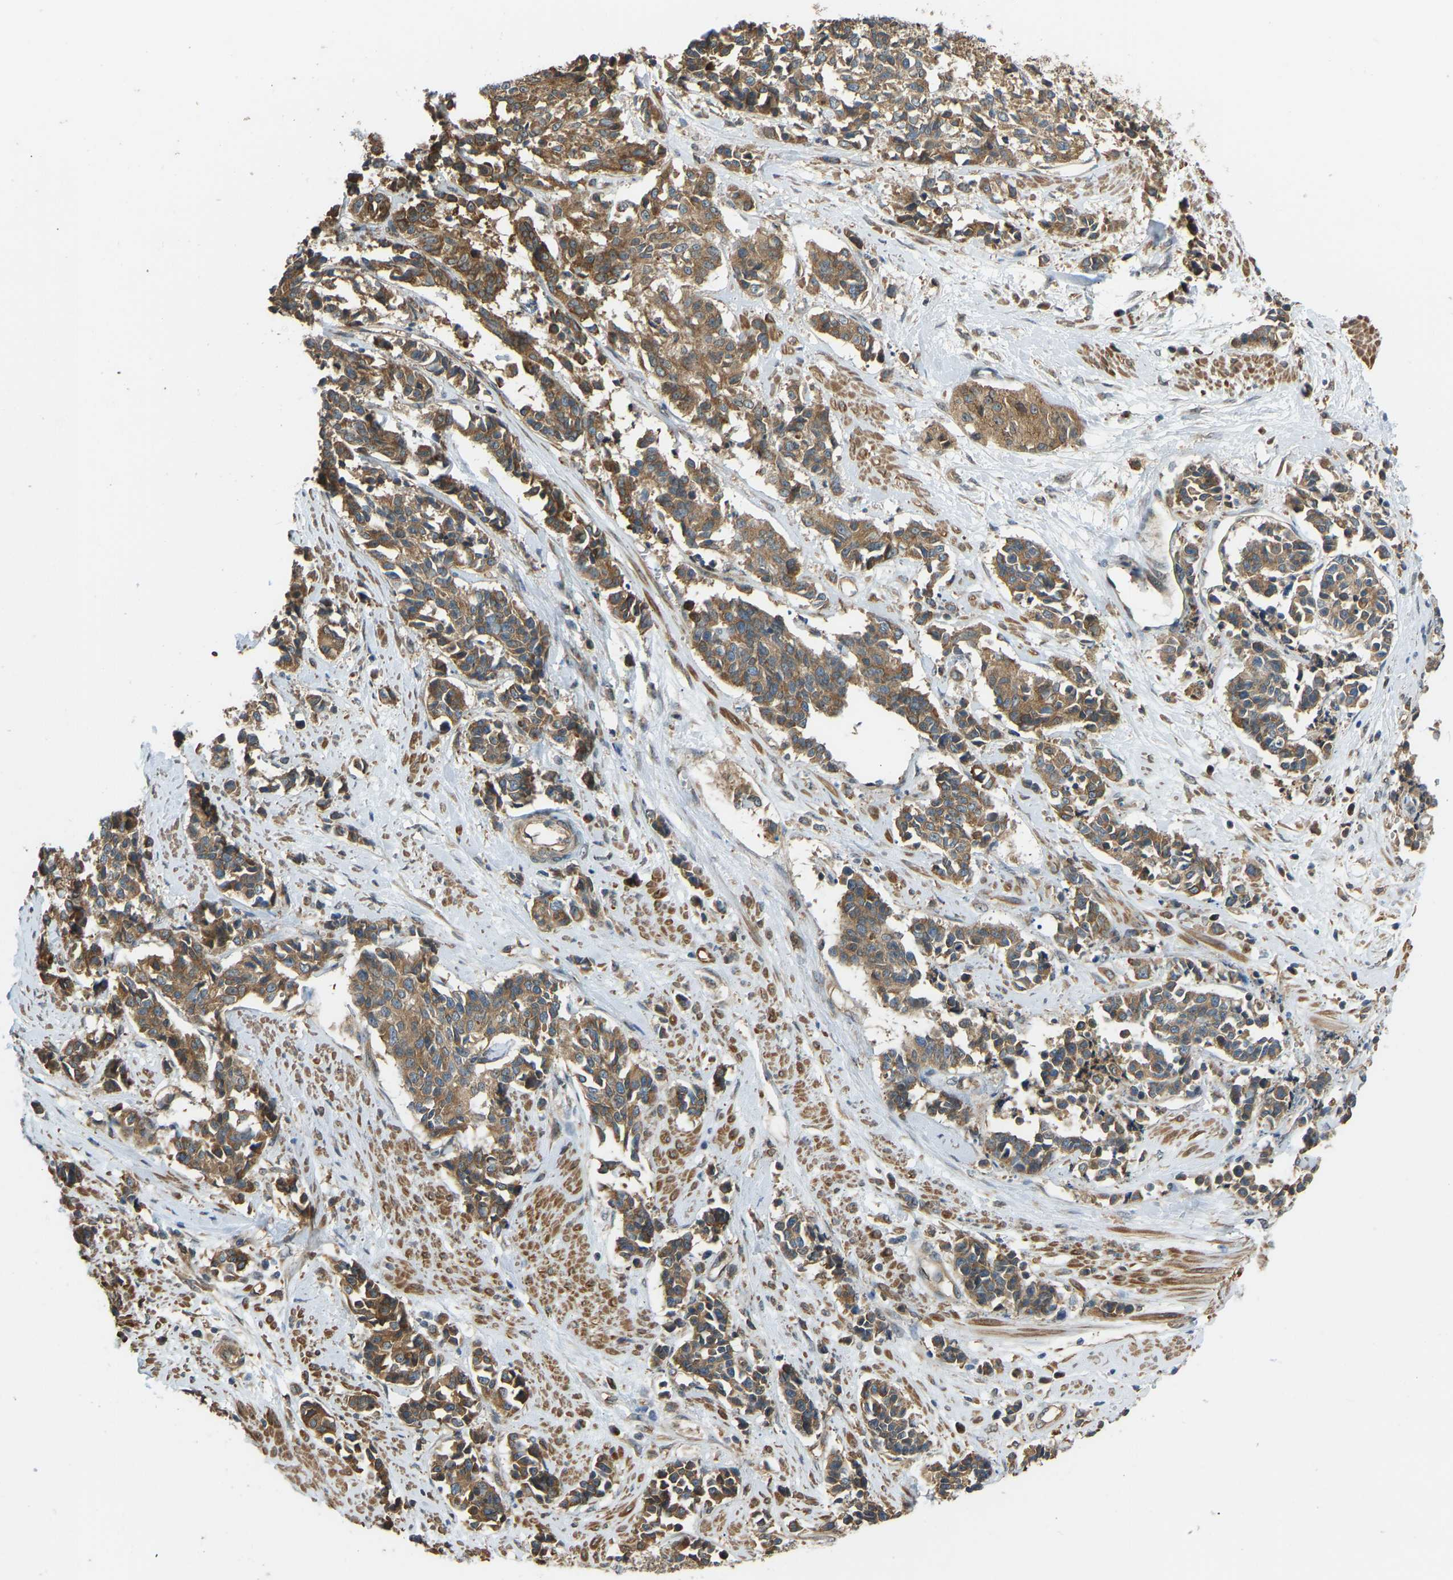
{"staining": {"intensity": "moderate", "quantity": ">75%", "location": "cytoplasmic/membranous"}, "tissue": "cervical cancer", "cell_type": "Tumor cells", "image_type": "cancer", "snomed": [{"axis": "morphology", "description": "Squamous cell carcinoma, NOS"}, {"axis": "topography", "description": "Cervix"}], "caption": "Protein expression analysis of human cervical cancer (squamous cell carcinoma) reveals moderate cytoplasmic/membranous positivity in about >75% of tumor cells. (IHC, brightfield microscopy, high magnification).", "gene": "OS9", "patient": {"sex": "female", "age": 35}}